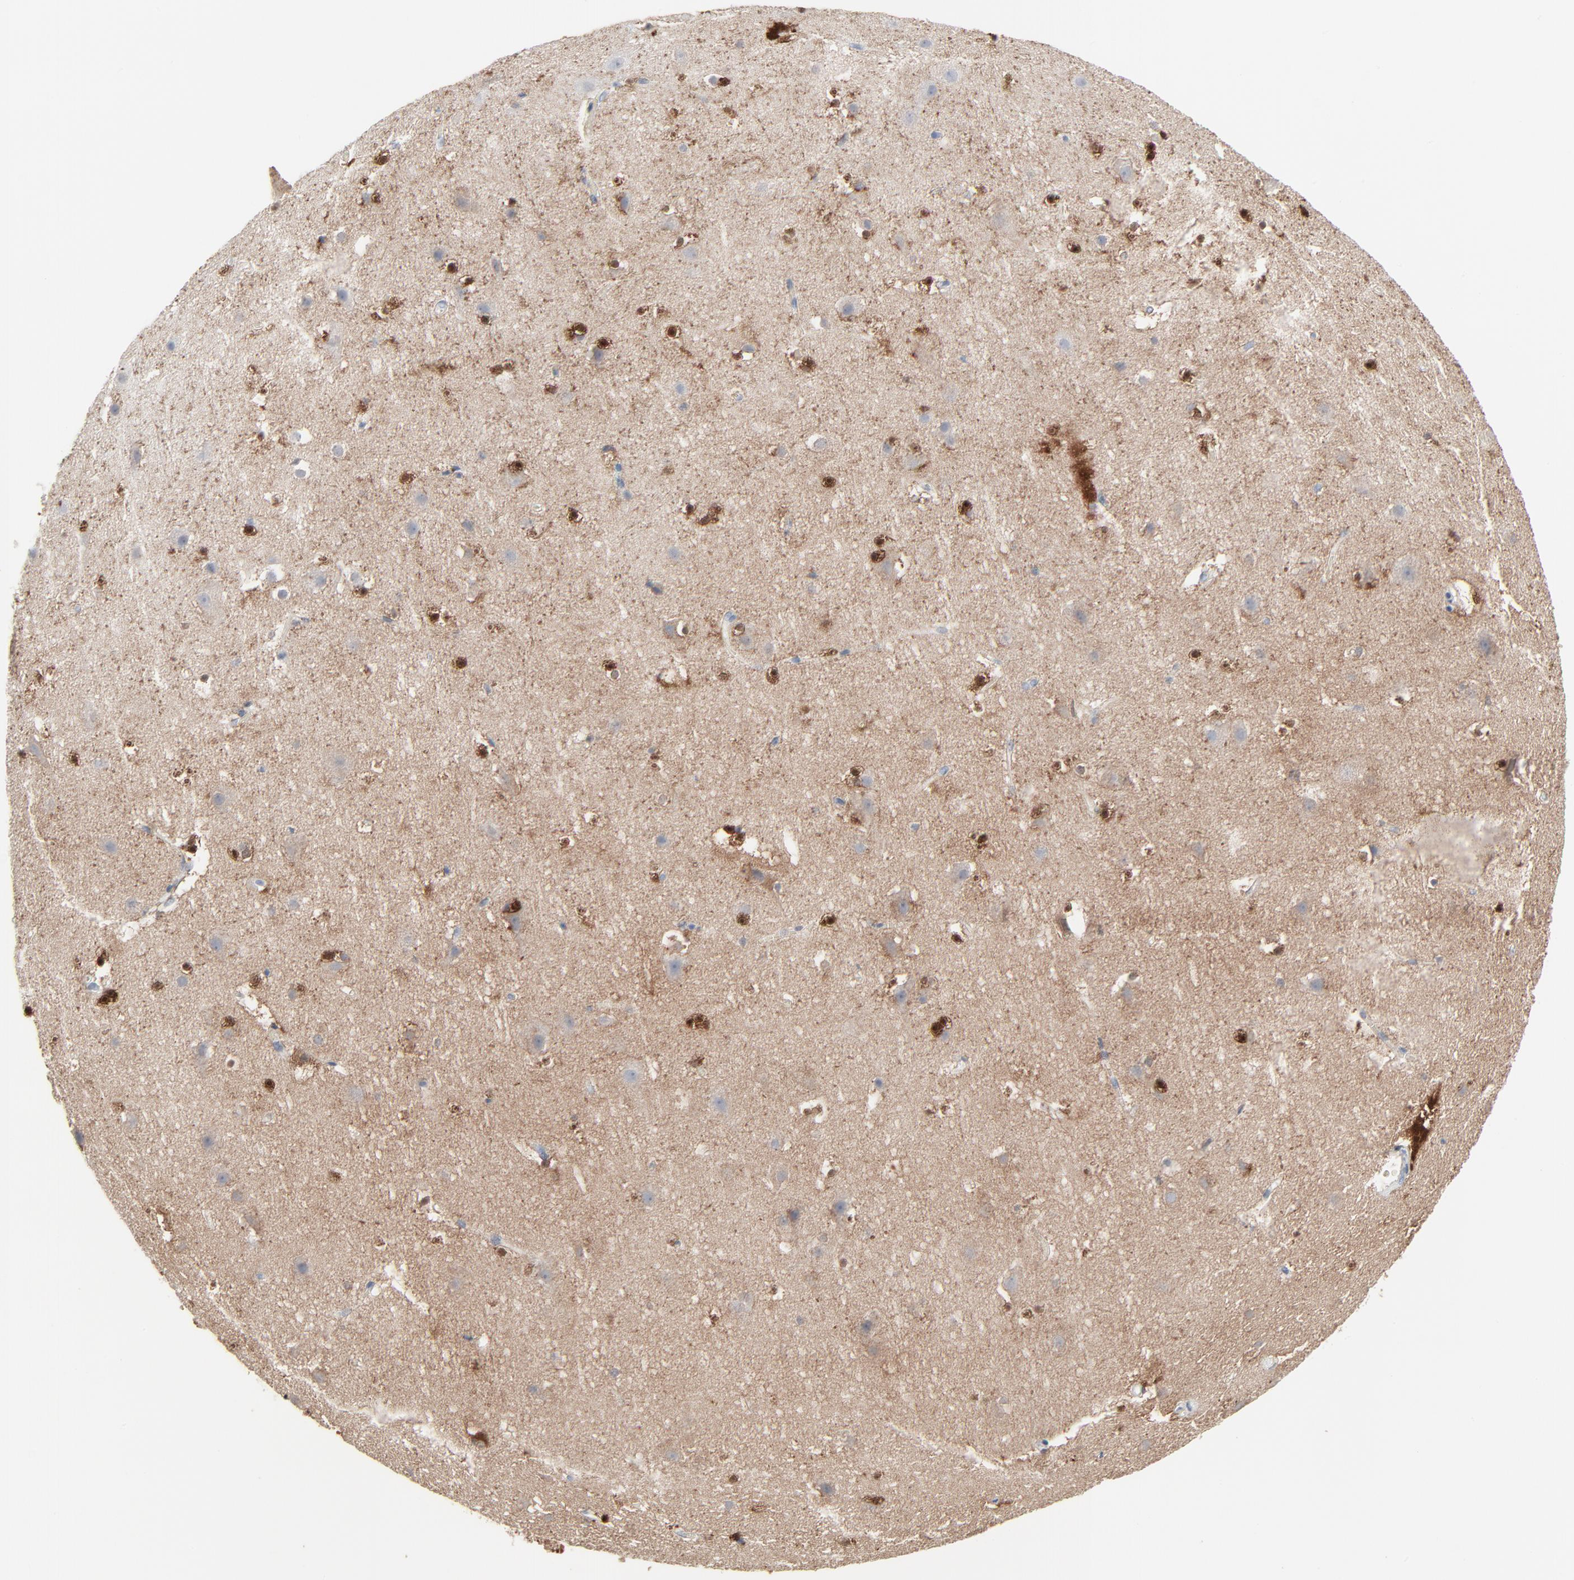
{"staining": {"intensity": "strong", "quantity": "<25%", "location": "cytoplasmic/membranous"}, "tissue": "cerebral cortex", "cell_type": "Endothelial cells", "image_type": "normal", "snomed": [{"axis": "morphology", "description": "Normal tissue, NOS"}, {"axis": "topography", "description": "Cerebral cortex"}], "caption": "Cerebral cortex stained with IHC exhibits strong cytoplasmic/membranous expression in approximately <25% of endothelial cells.", "gene": "PHGDH", "patient": {"sex": "male", "age": 45}}